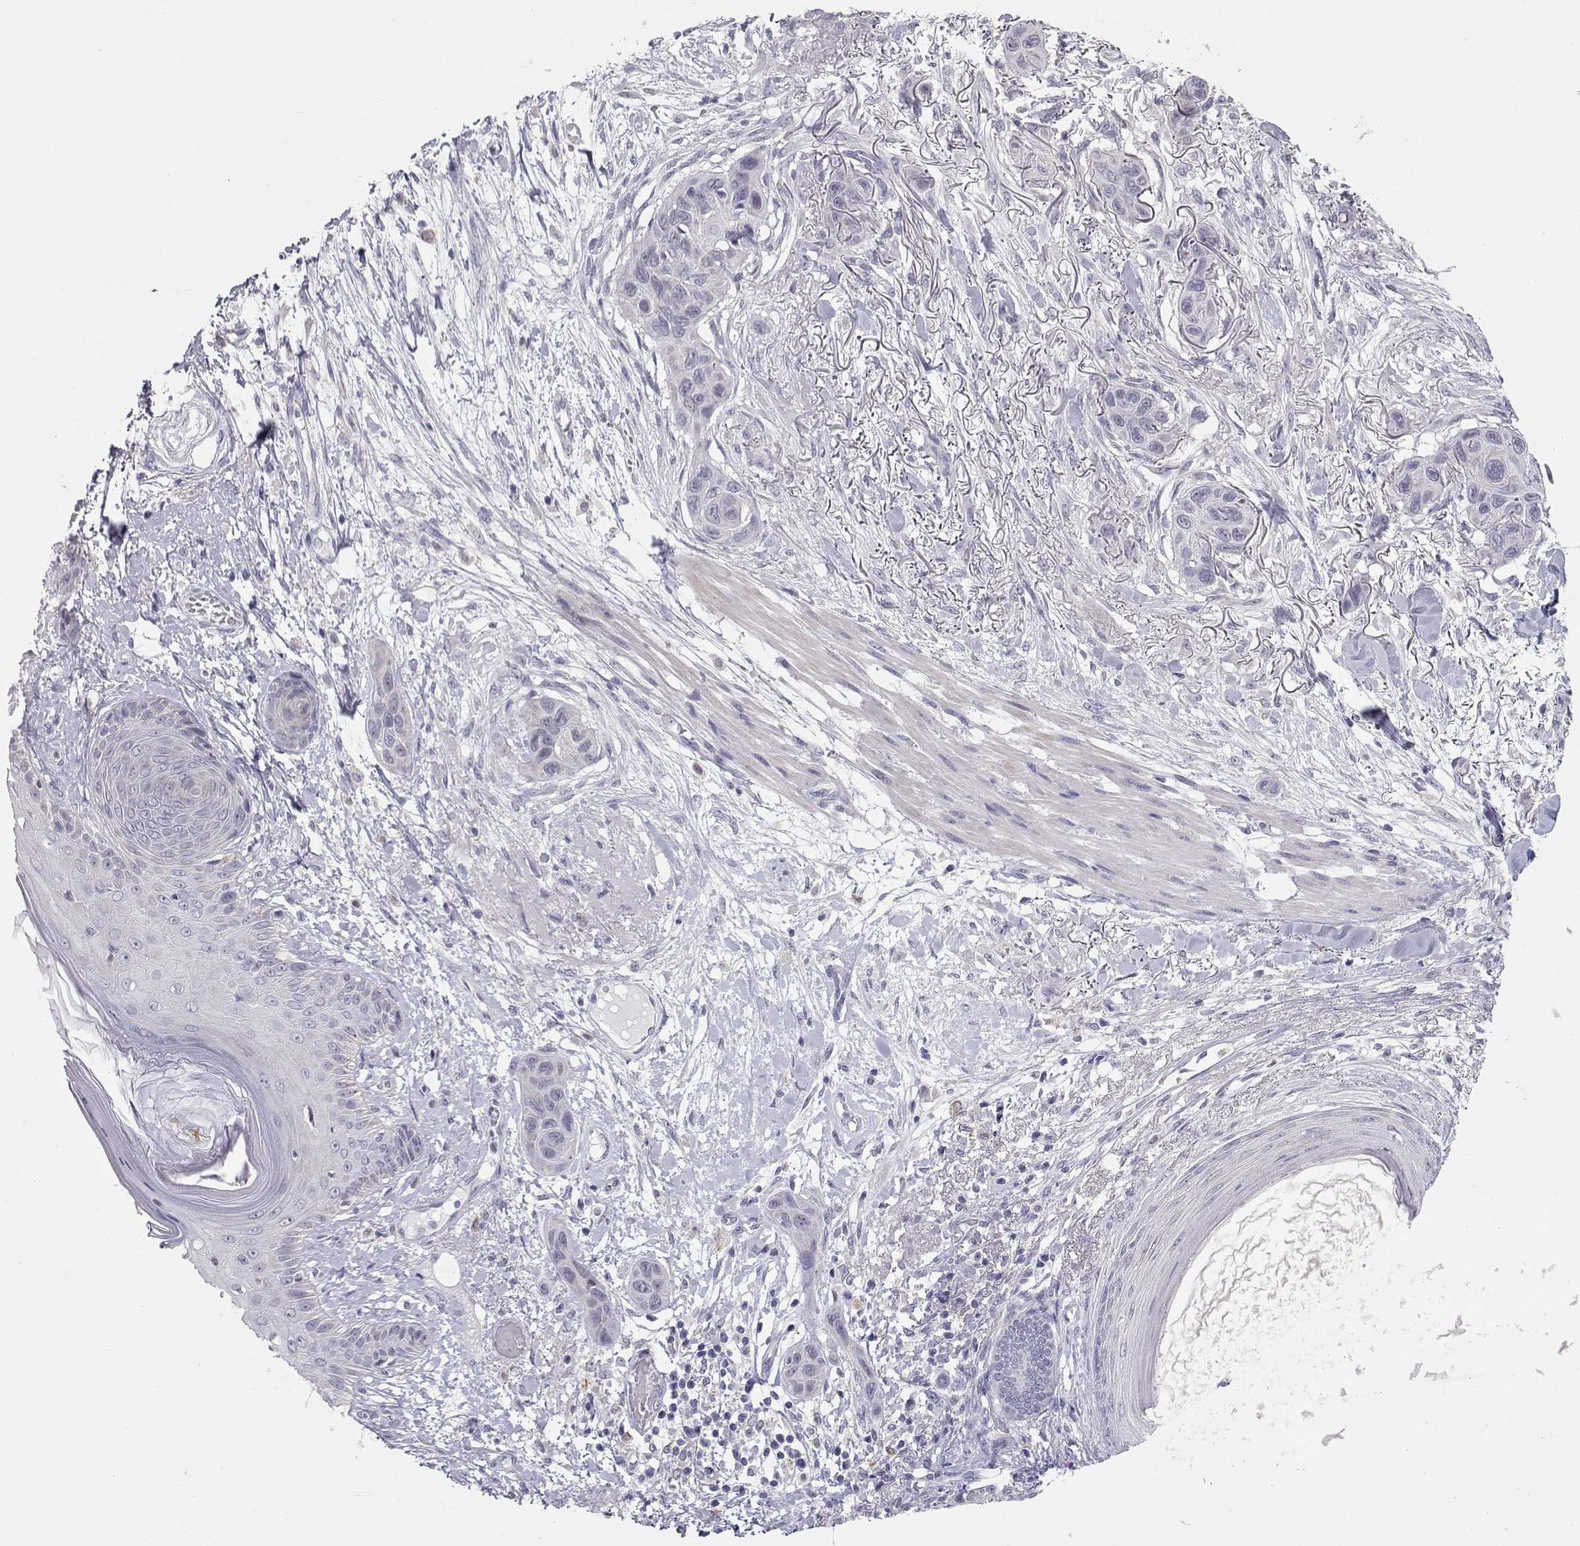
{"staining": {"intensity": "negative", "quantity": "none", "location": "none"}, "tissue": "skin cancer", "cell_type": "Tumor cells", "image_type": "cancer", "snomed": [{"axis": "morphology", "description": "Squamous cell carcinoma, NOS"}, {"axis": "topography", "description": "Skin"}], "caption": "Immunohistochemistry (IHC) histopathology image of human skin cancer stained for a protein (brown), which reveals no expression in tumor cells.", "gene": "NPVF", "patient": {"sex": "male", "age": 79}}